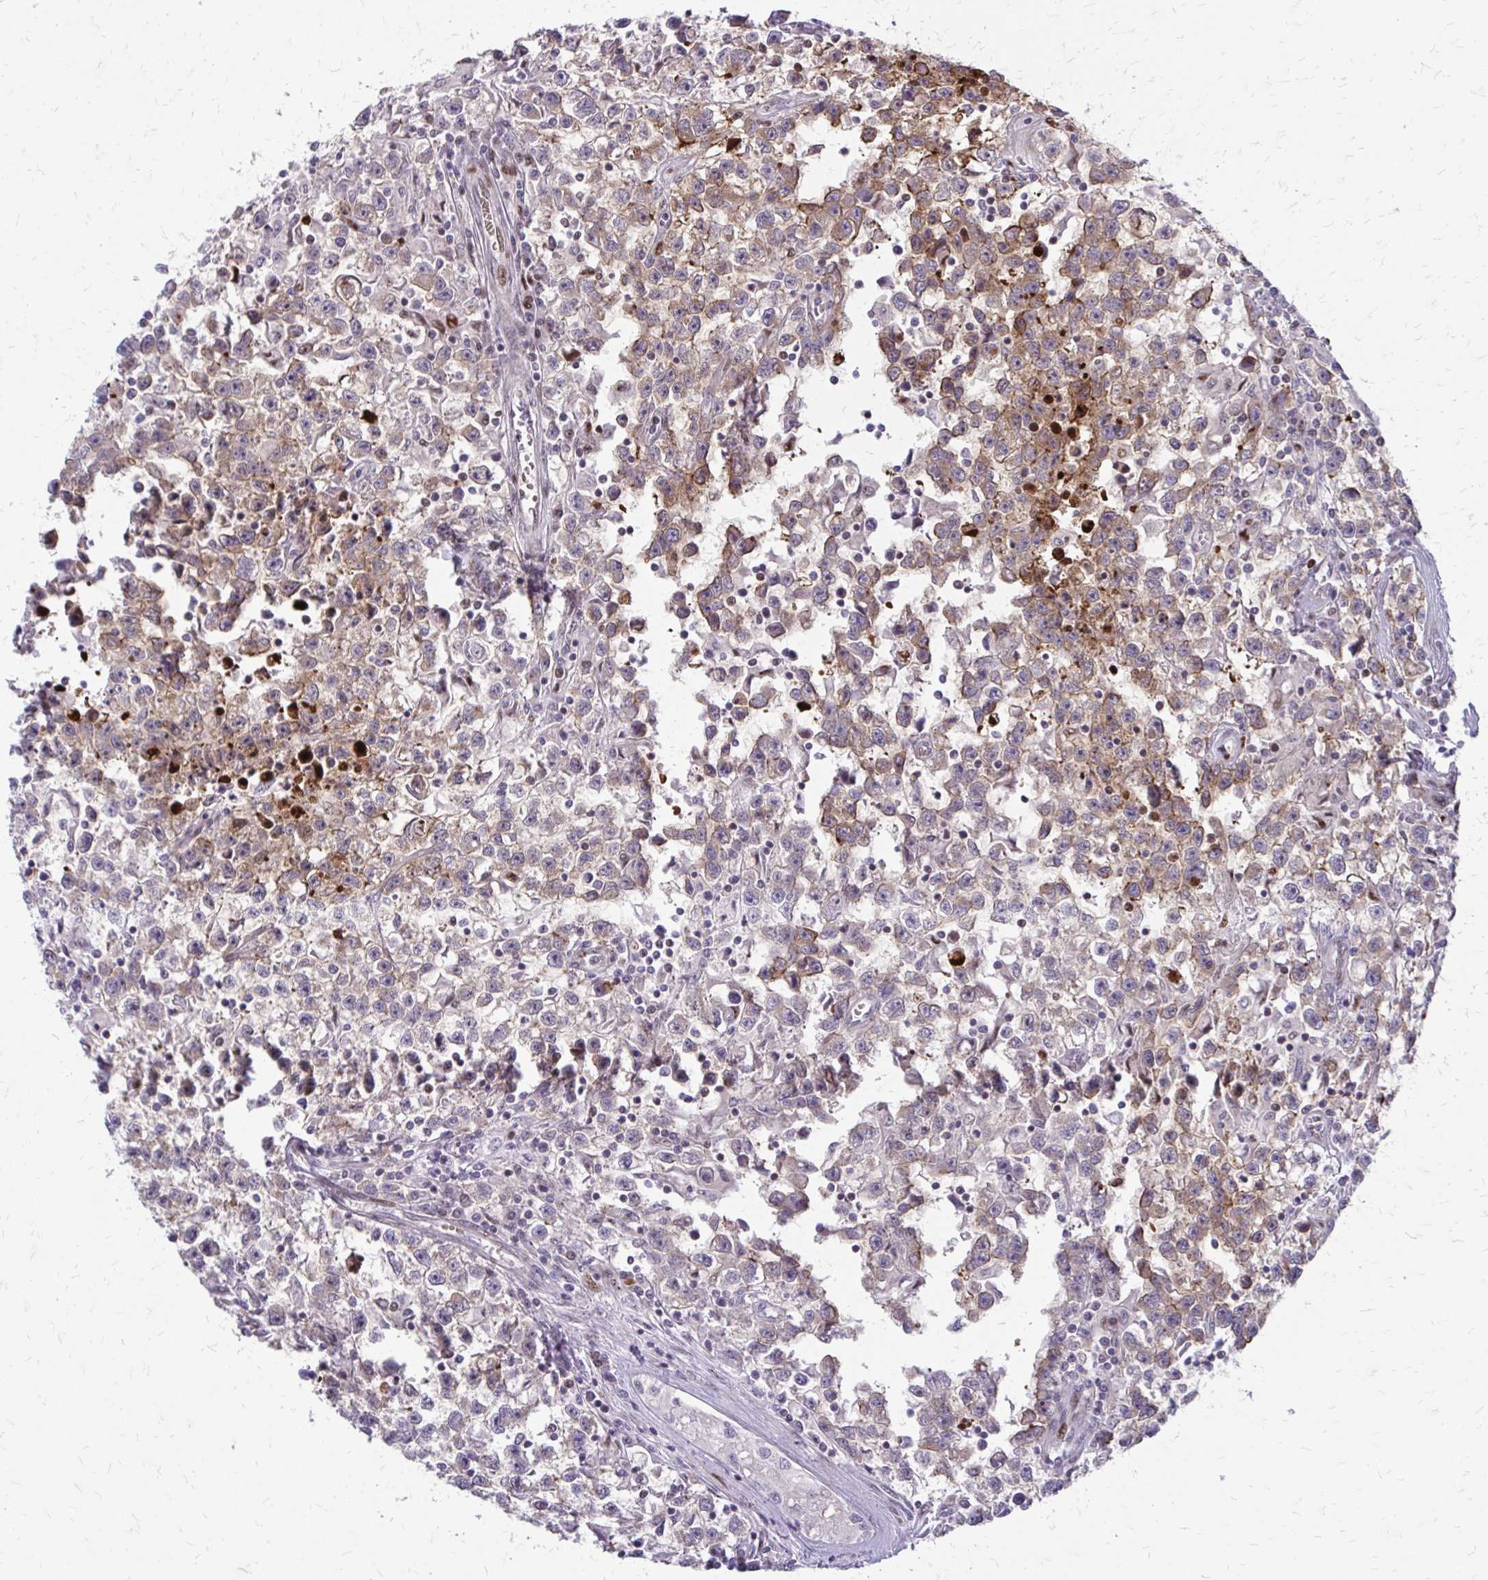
{"staining": {"intensity": "strong", "quantity": "<25%", "location": "cytoplasmic/membranous"}, "tissue": "testis cancer", "cell_type": "Tumor cells", "image_type": "cancer", "snomed": [{"axis": "morphology", "description": "Seminoma, NOS"}, {"axis": "topography", "description": "Testis"}], "caption": "Protein staining exhibits strong cytoplasmic/membranous positivity in approximately <25% of tumor cells in testis cancer.", "gene": "PPDPFL", "patient": {"sex": "male", "age": 31}}